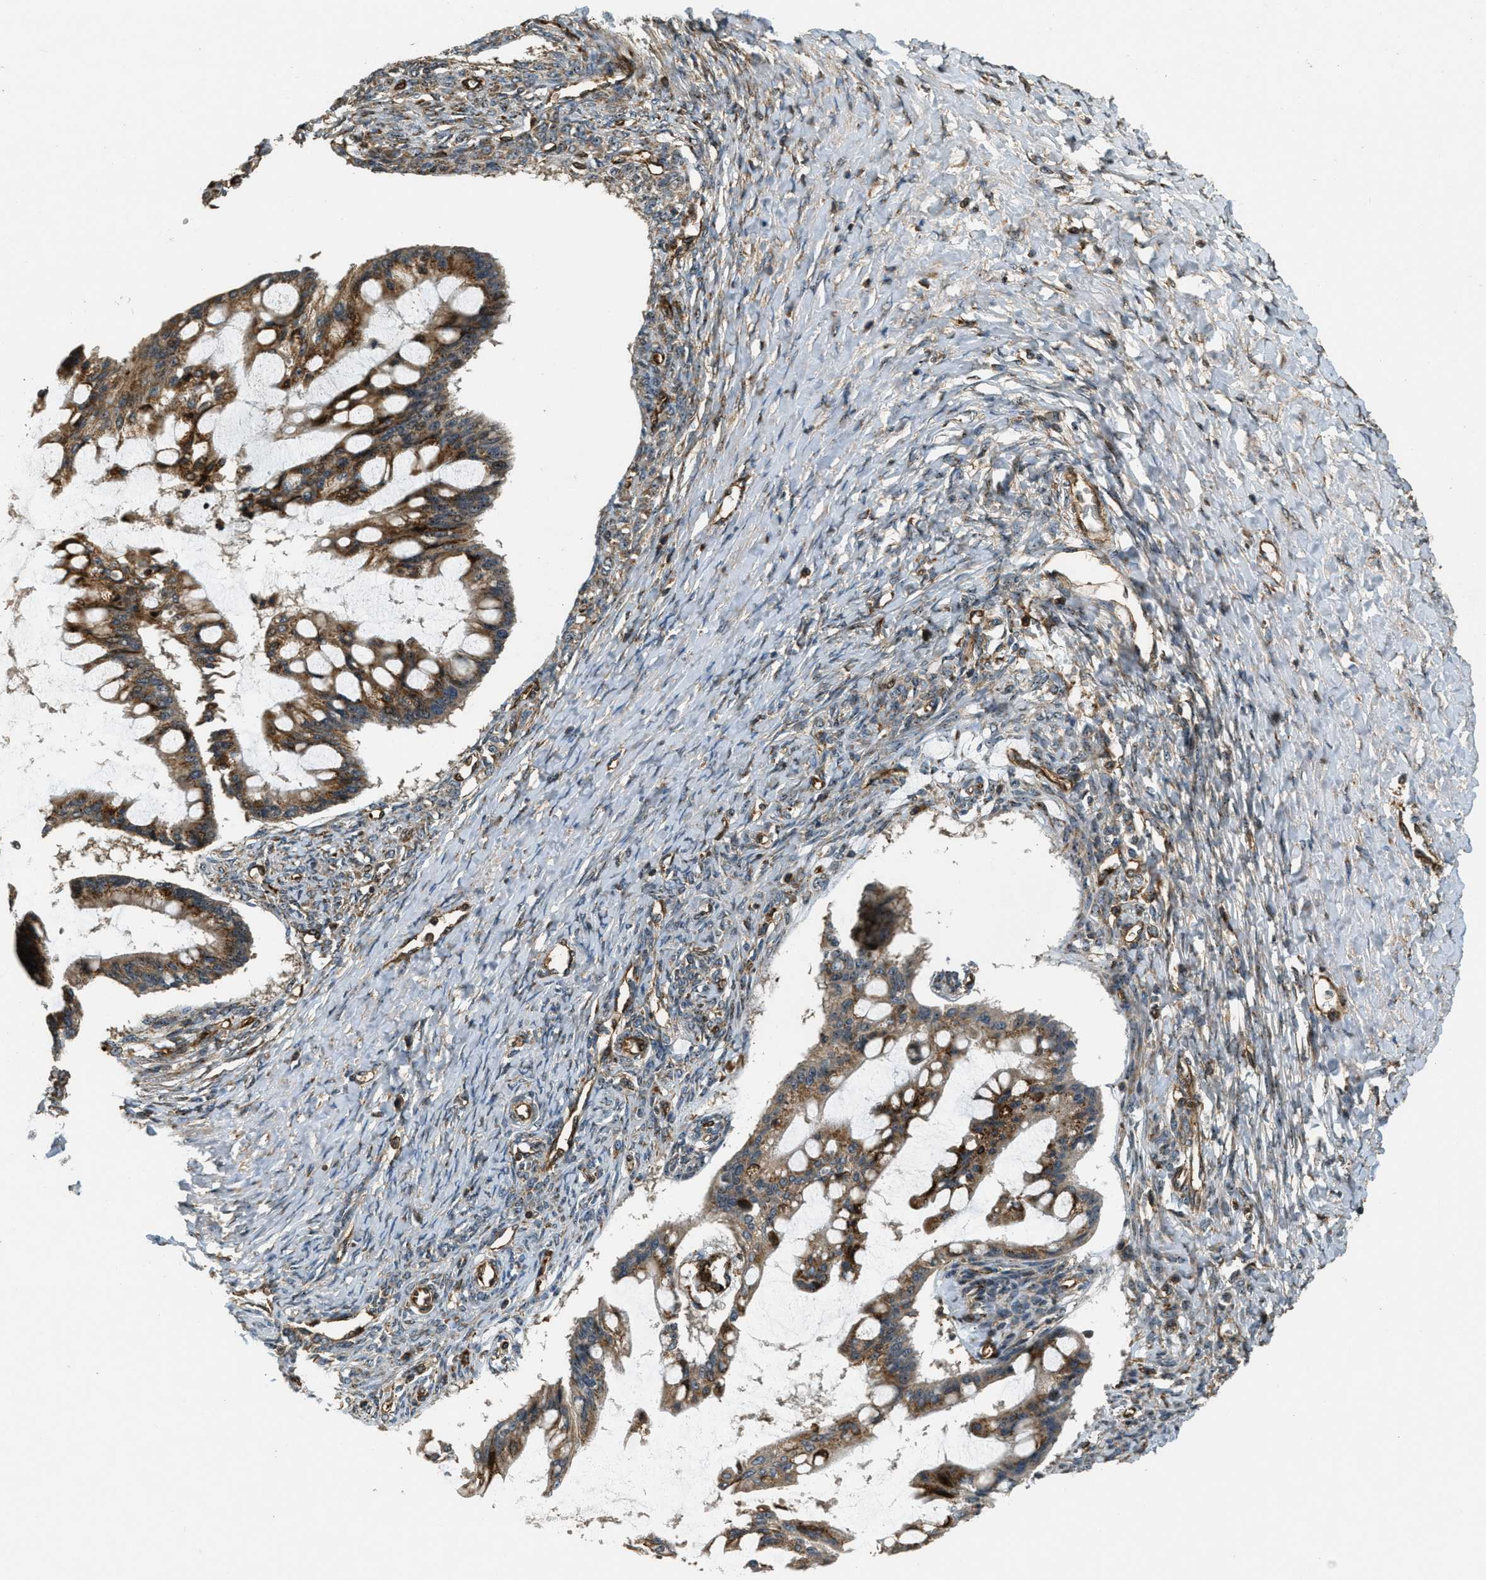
{"staining": {"intensity": "moderate", "quantity": ">75%", "location": "cytoplasmic/membranous"}, "tissue": "ovarian cancer", "cell_type": "Tumor cells", "image_type": "cancer", "snomed": [{"axis": "morphology", "description": "Cystadenocarcinoma, mucinous, NOS"}, {"axis": "topography", "description": "Ovary"}], "caption": "Immunohistochemical staining of human ovarian mucinous cystadenocarcinoma reveals medium levels of moderate cytoplasmic/membranous staining in approximately >75% of tumor cells. Using DAB (3,3'-diaminobenzidine) (brown) and hematoxylin (blue) stains, captured at high magnification using brightfield microscopy.", "gene": "LRP12", "patient": {"sex": "female", "age": 73}}